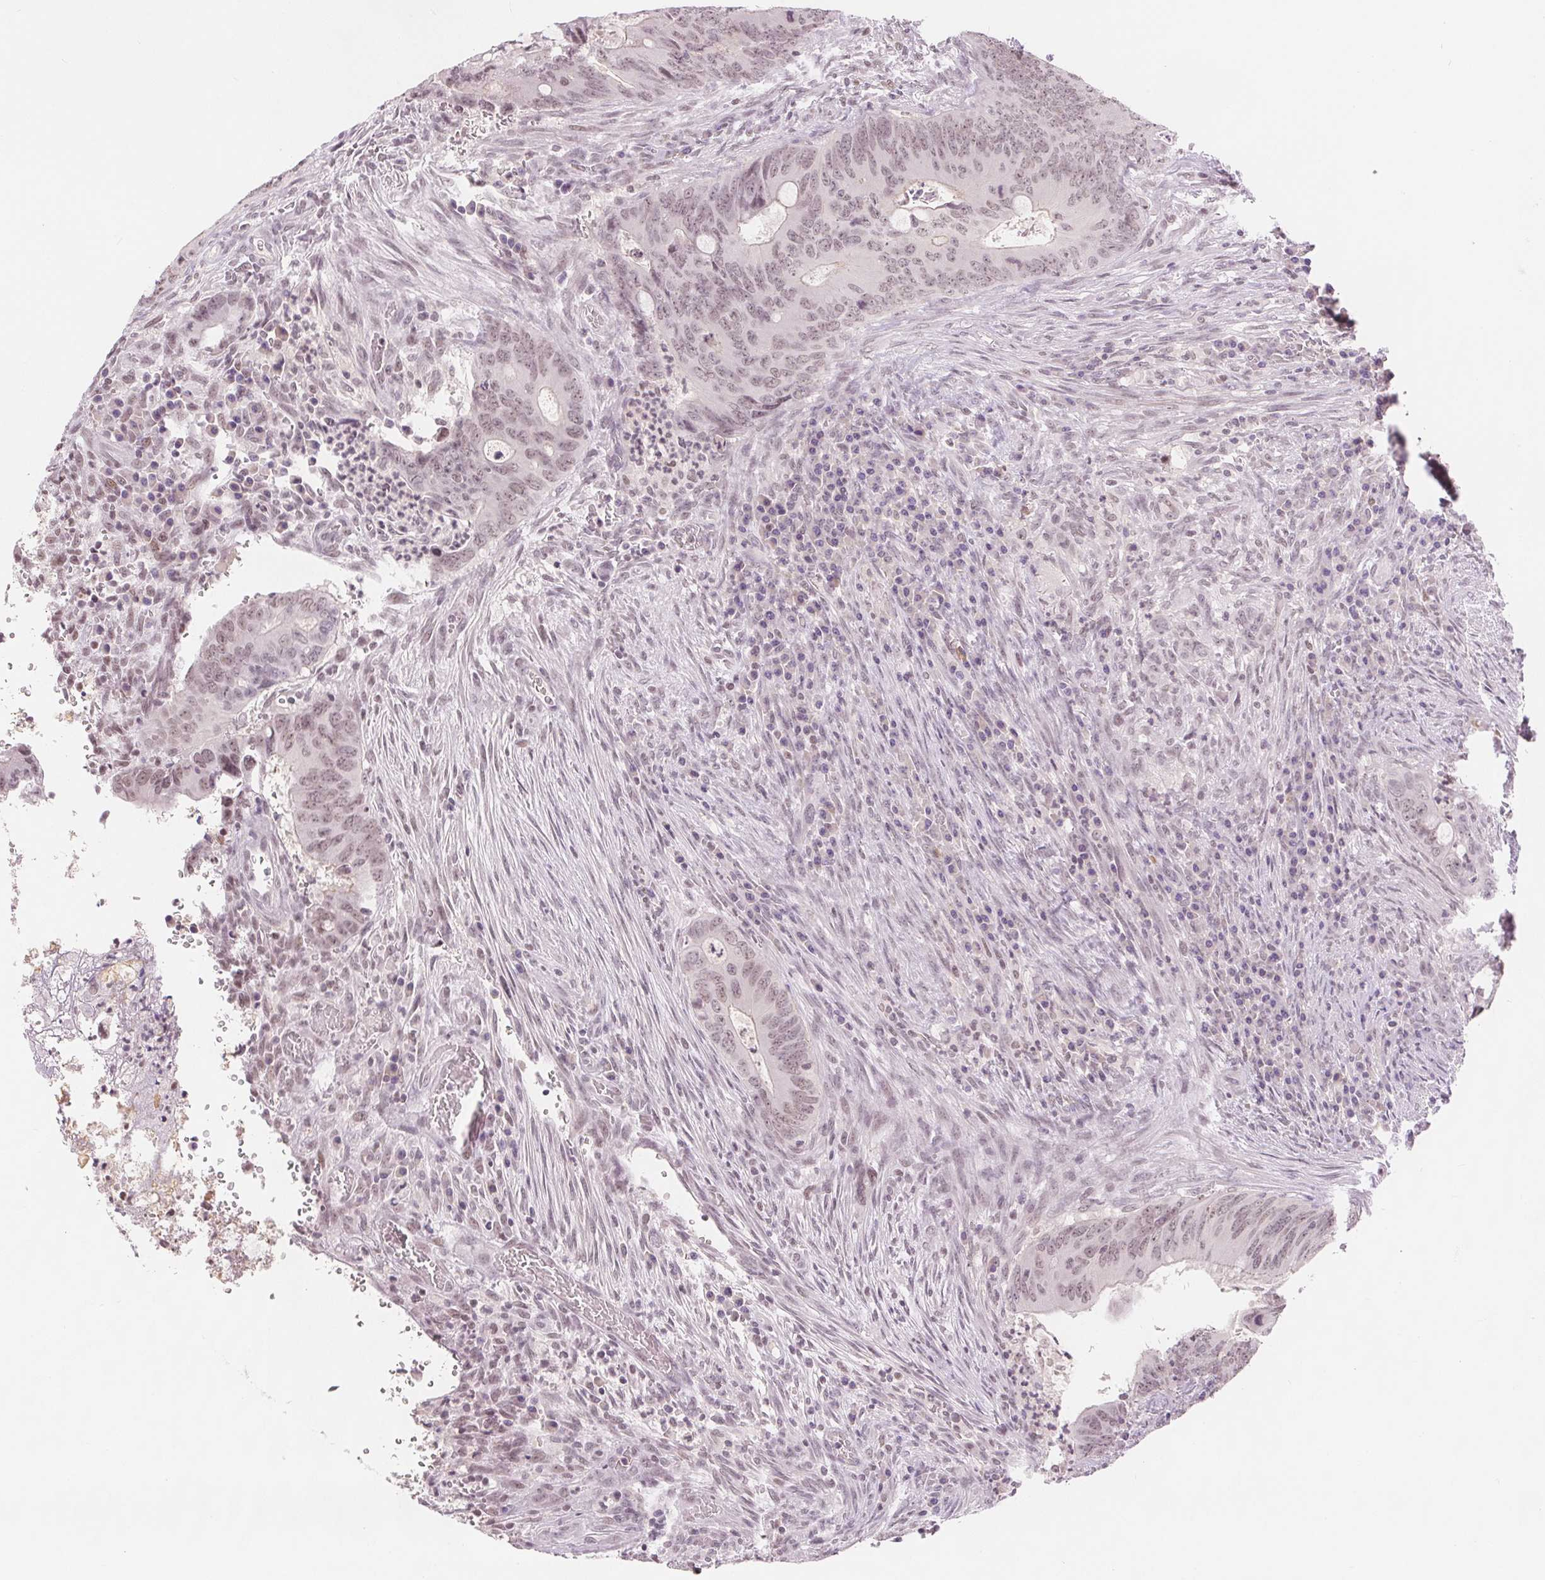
{"staining": {"intensity": "weak", "quantity": "25%-75%", "location": "nuclear"}, "tissue": "colorectal cancer", "cell_type": "Tumor cells", "image_type": "cancer", "snomed": [{"axis": "morphology", "description": "Adenocarcinoma, NOS"}, {"axis": "topography", "description": "Colon"}], "caption": "A low amount of weak nuclear staining is seen in about 25%-75% of tumor cells in adenocarcinoma (colorectal) tissue.", "gene": "DEK", "patient": {"sex": "female", "age": 74}}